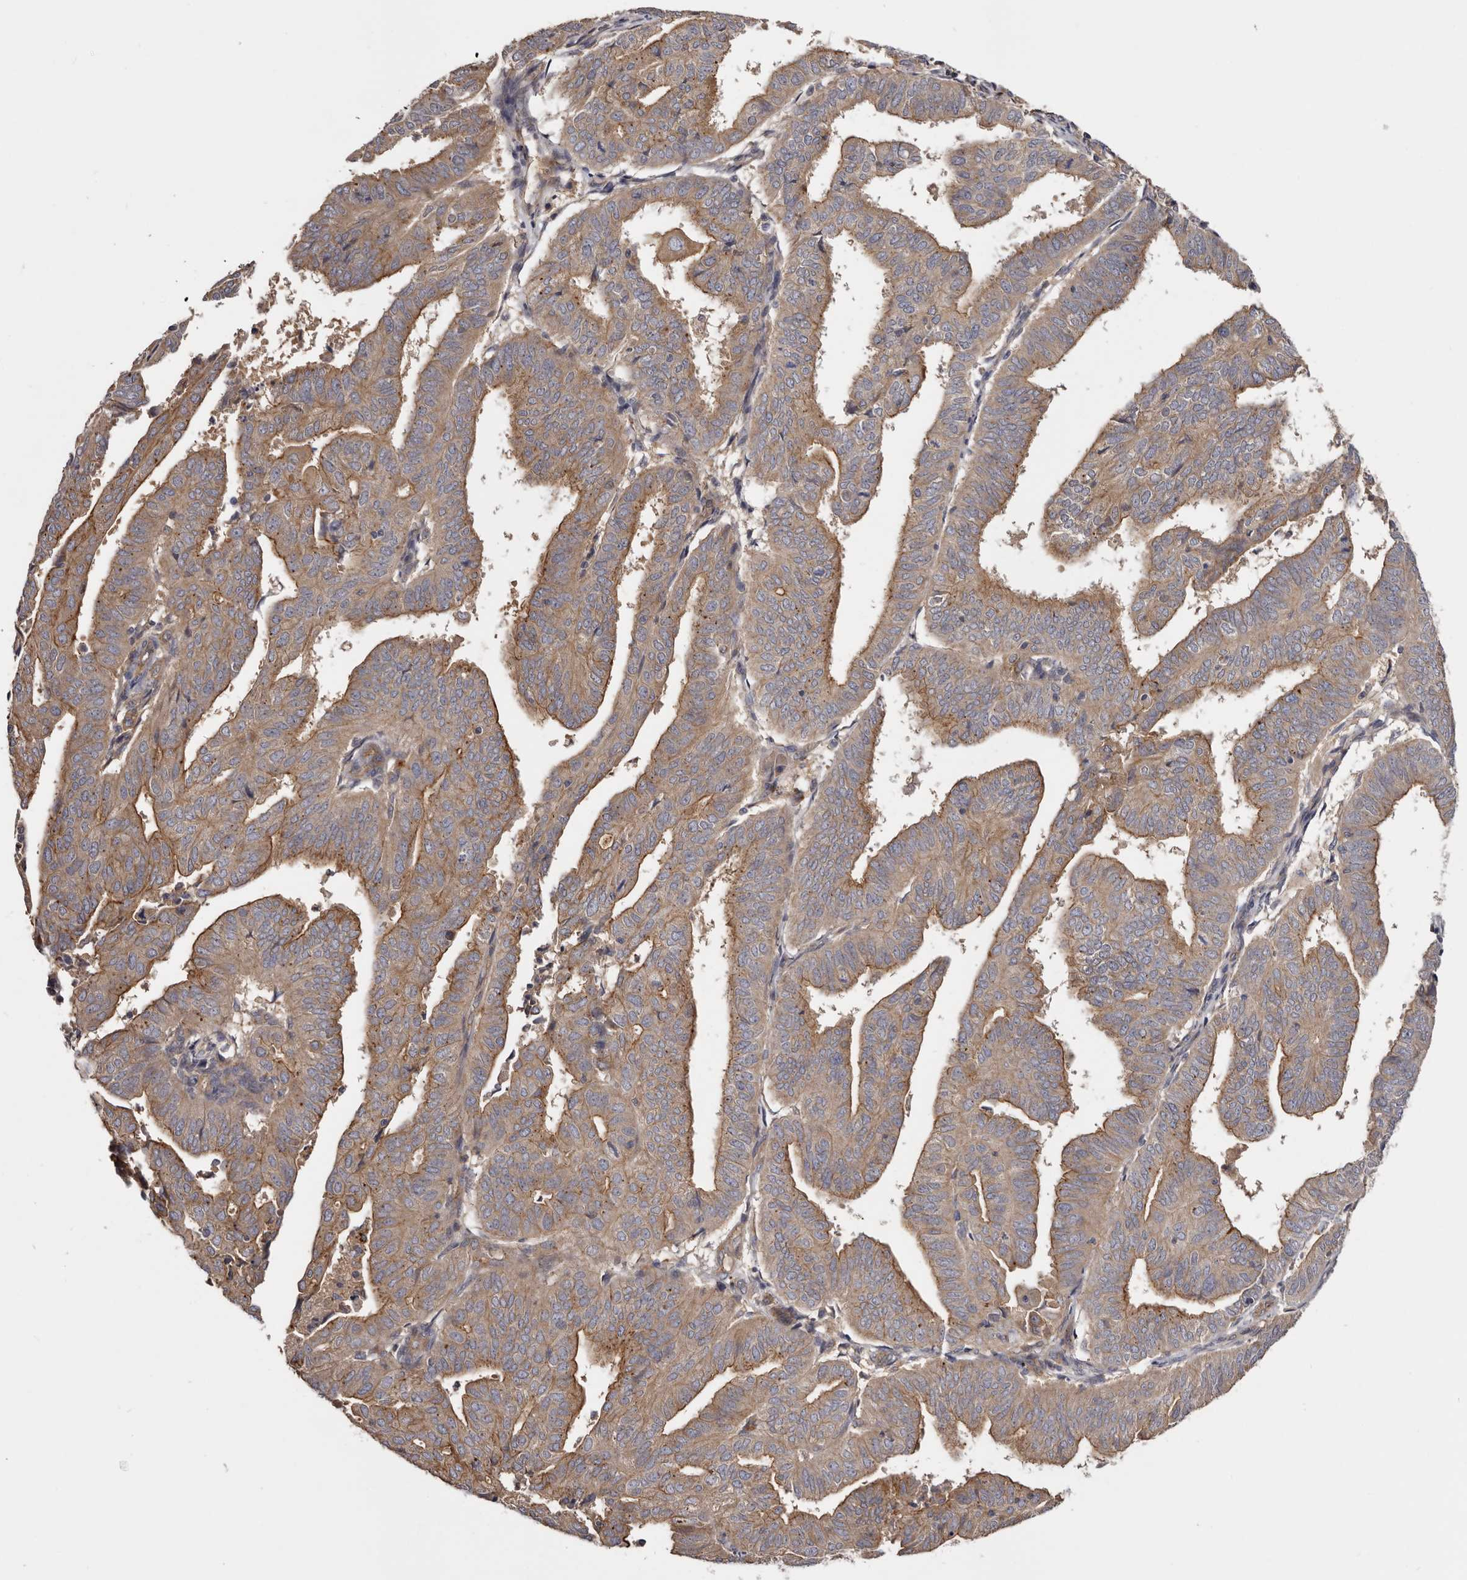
{"staining": {"intensity": "moderate", "quantity": "25%-75%", "location": "cytoplasmic/membranous"}, "tissue": "endometrial cancer", "cell_type": "Tumor cells", "image_type": "cancer", "snomed": [{"axis": "morphology", "description": "Adenocarcinoma, NOS"}, {"axis": "topography", "description": "Uterus"}], "caption": "A photomicrograph showing moderate cytoplasmic/membranous positivity in about 25%-75% of tumor cells in endometrial adenocarcinoma, as visualized by brown immunohistochemical staining.", "gene": "INKA2", "patient": {"sex": "female", "age": 77}}